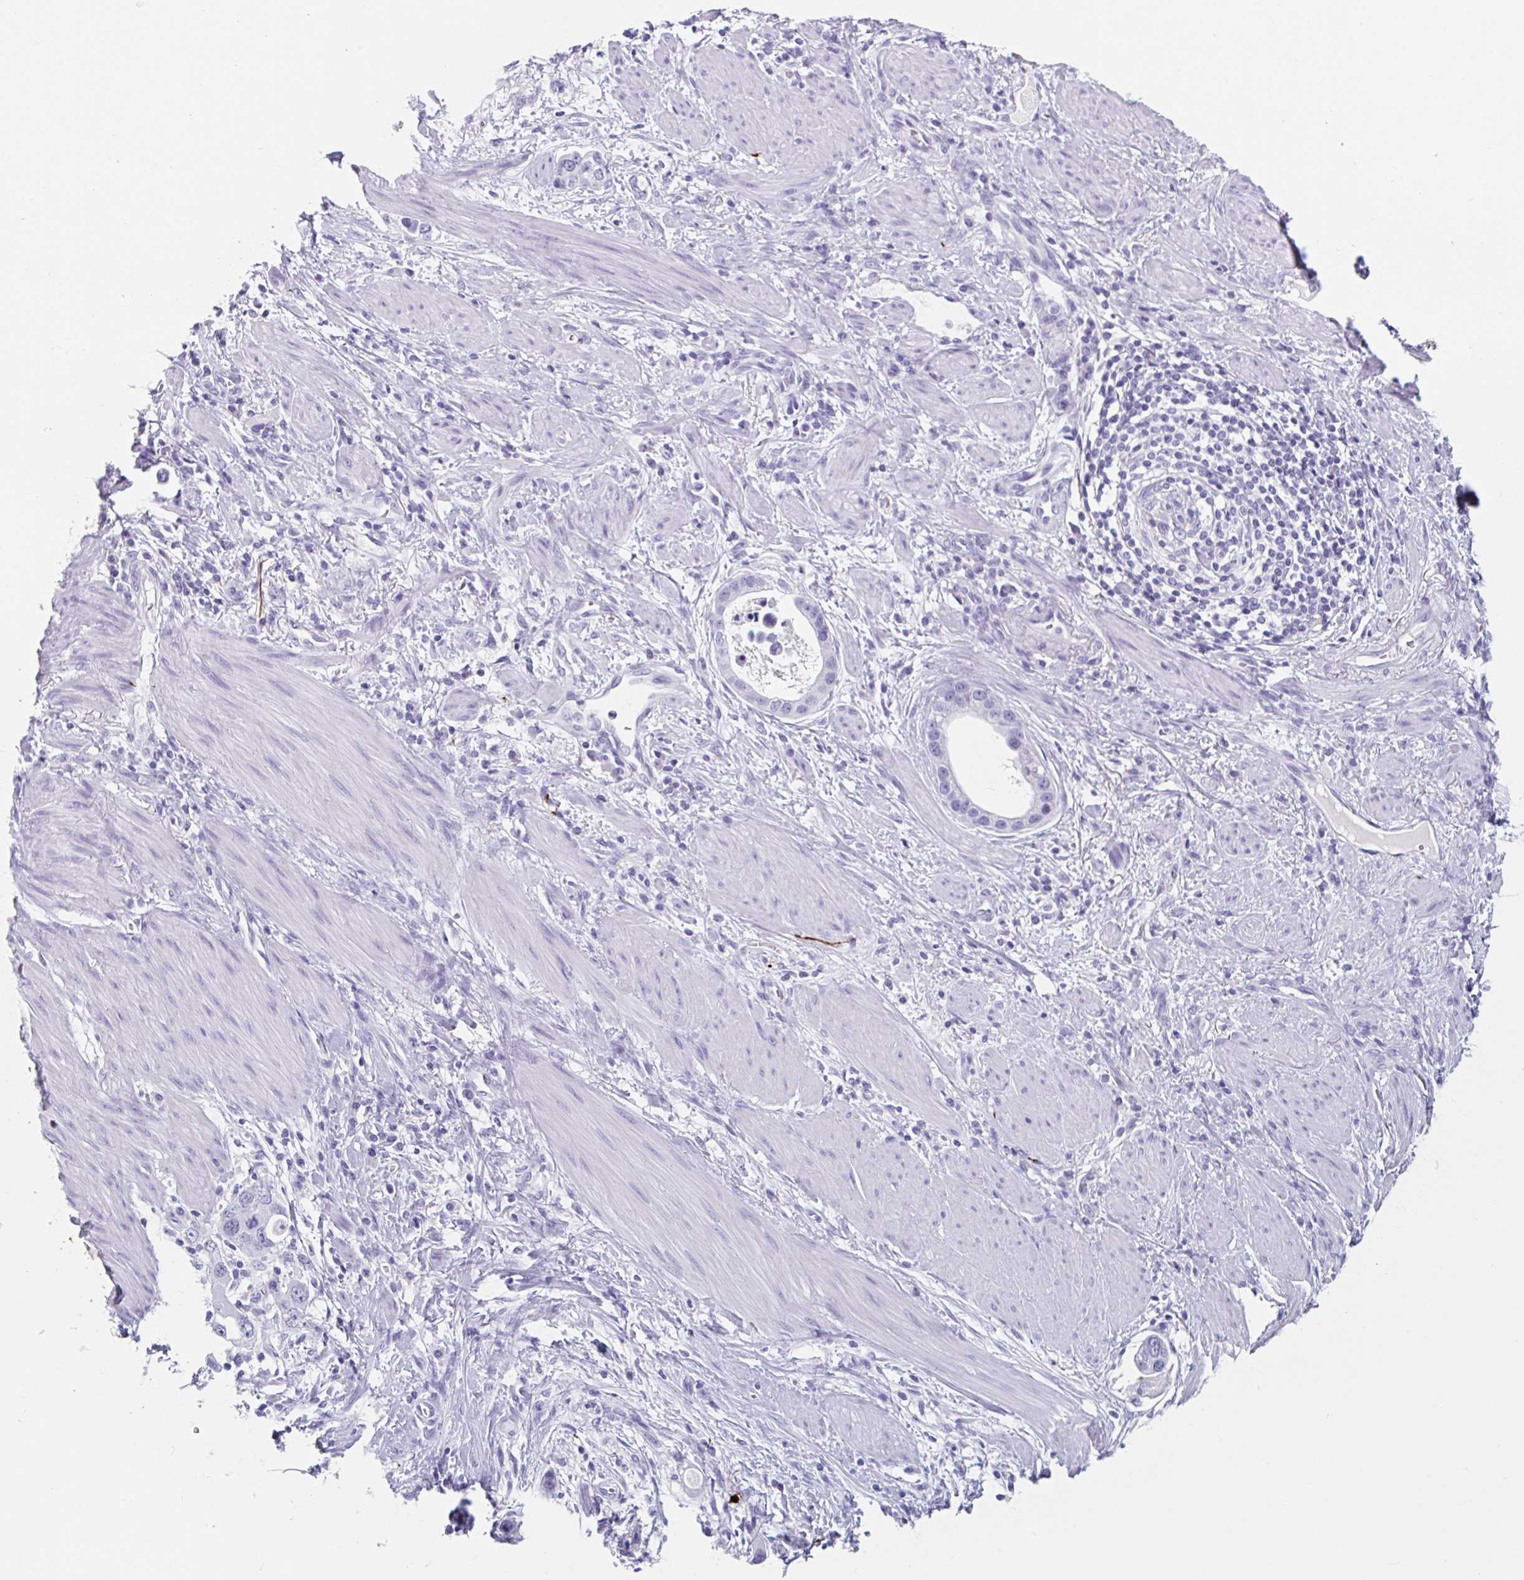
{"staining": {"intensity": "negative", "quantity": "none", "location": "none"}, "tissue": "stomach cancer", "cell_type": "Tumor cells", "image_type": "cancer", "snomed": [{"axis": "morphology", "description": "Adenocarcinoma, NOS"}, {"axis": "topography", "description": "Stomach, lower"}], "caption": "This is an IHC photomicrograph of adenocarcinoma (stomach). There is no expression in tumor cells.", "gene": "EMC4", "patient": {"sex": "female", "age": 93}}